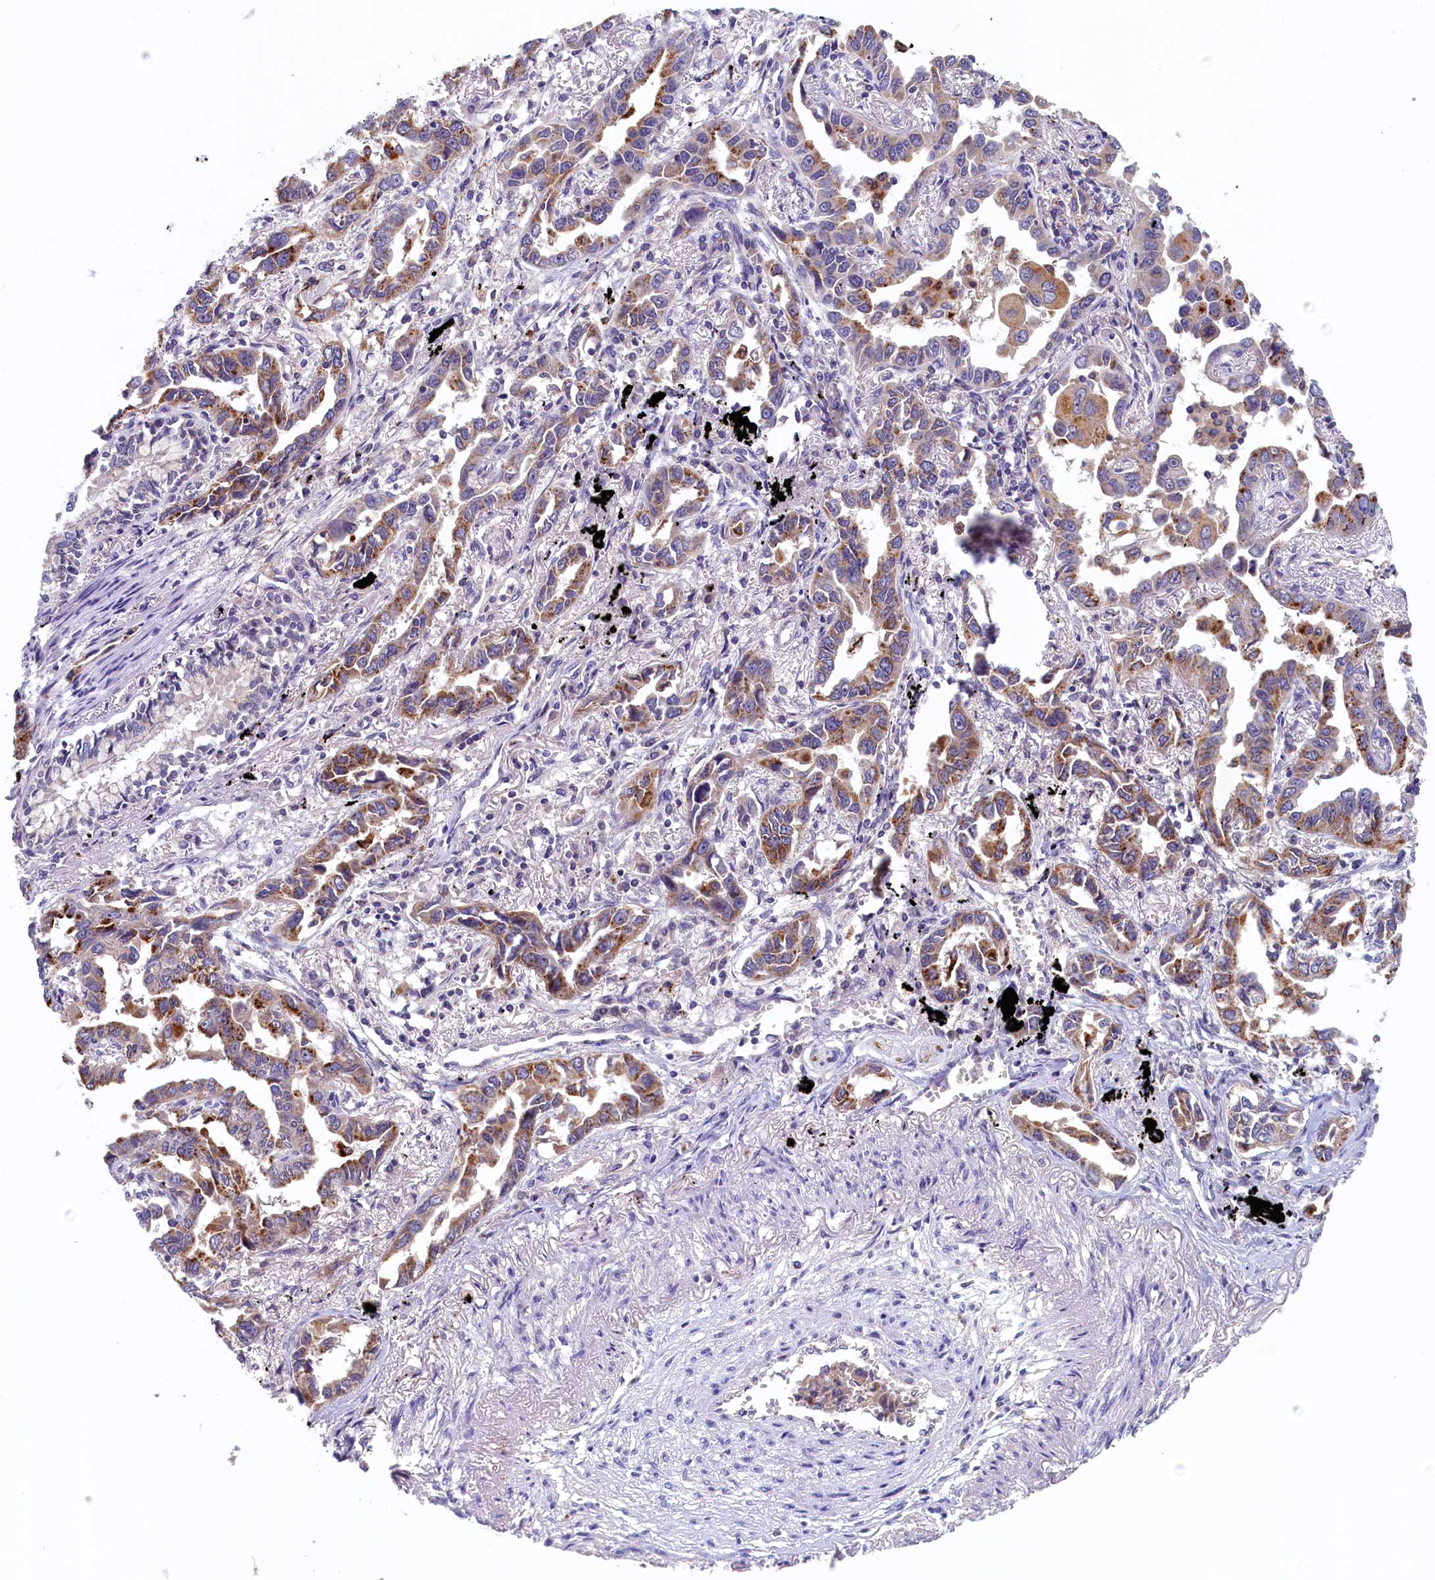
{"staining": {"intensity": "moderate", "quantity": ">75%", "location": "cytoplasmic/membranous"}, "tissue": "lung cancer", "cell_type": "Tumor cells", "image_type": "cancer", "snomed": [{"axis": "morphology", "description": "Adenocarcinoma, NOS"}, {"axis": "topography", "description": "Lung"}], "caption": "Human lung cancer (adenocarcinoma) stained with a brown dye shows moderate cytoplasmic/membranous positive staining in about >75% of tumor cells.", "gene": "NUBP2", "patient": {"sex": "male", "age": 67}}